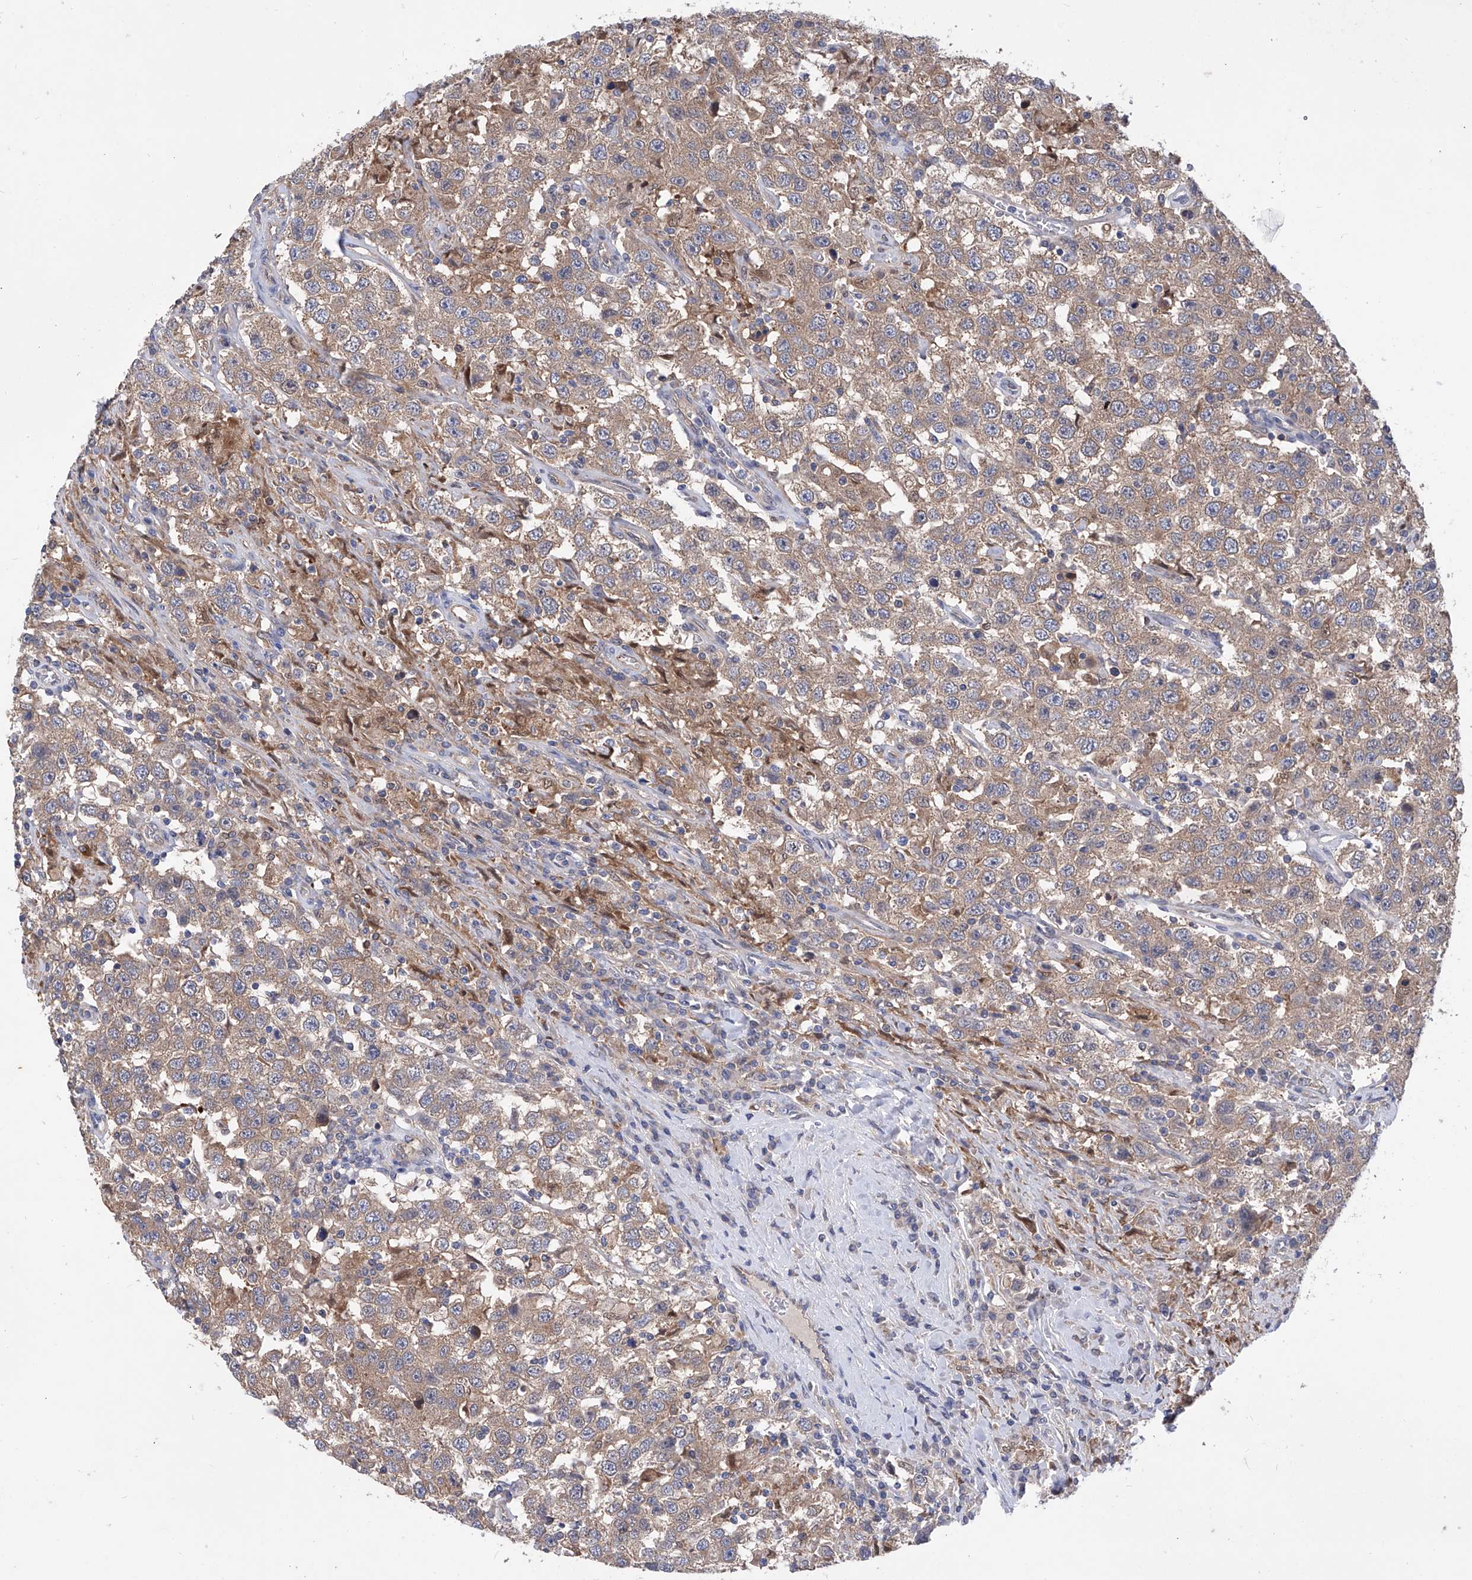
{"staining": {"intensity": "moderate", "quantity": ">75%", "location": "cytoplasmic/membranous"}, "tissue": "testis cancer", "cell_type": "Tumor cells", "image_type": "cancer", "snomed": [{"axis": "morphology", "description": "Seminoma, NOS"}, {"axis": "topography", "description": "Testis"}], "caption": "Immunohistochemistry photomicrograph of testis cancer stained for a protein (brown), which displays medium levels of moderate cytoplasmic/membranous staining in about >75% of tumor cells.", "gene": "SPATA20", "patient": {"sex": "male", "age": 41}}